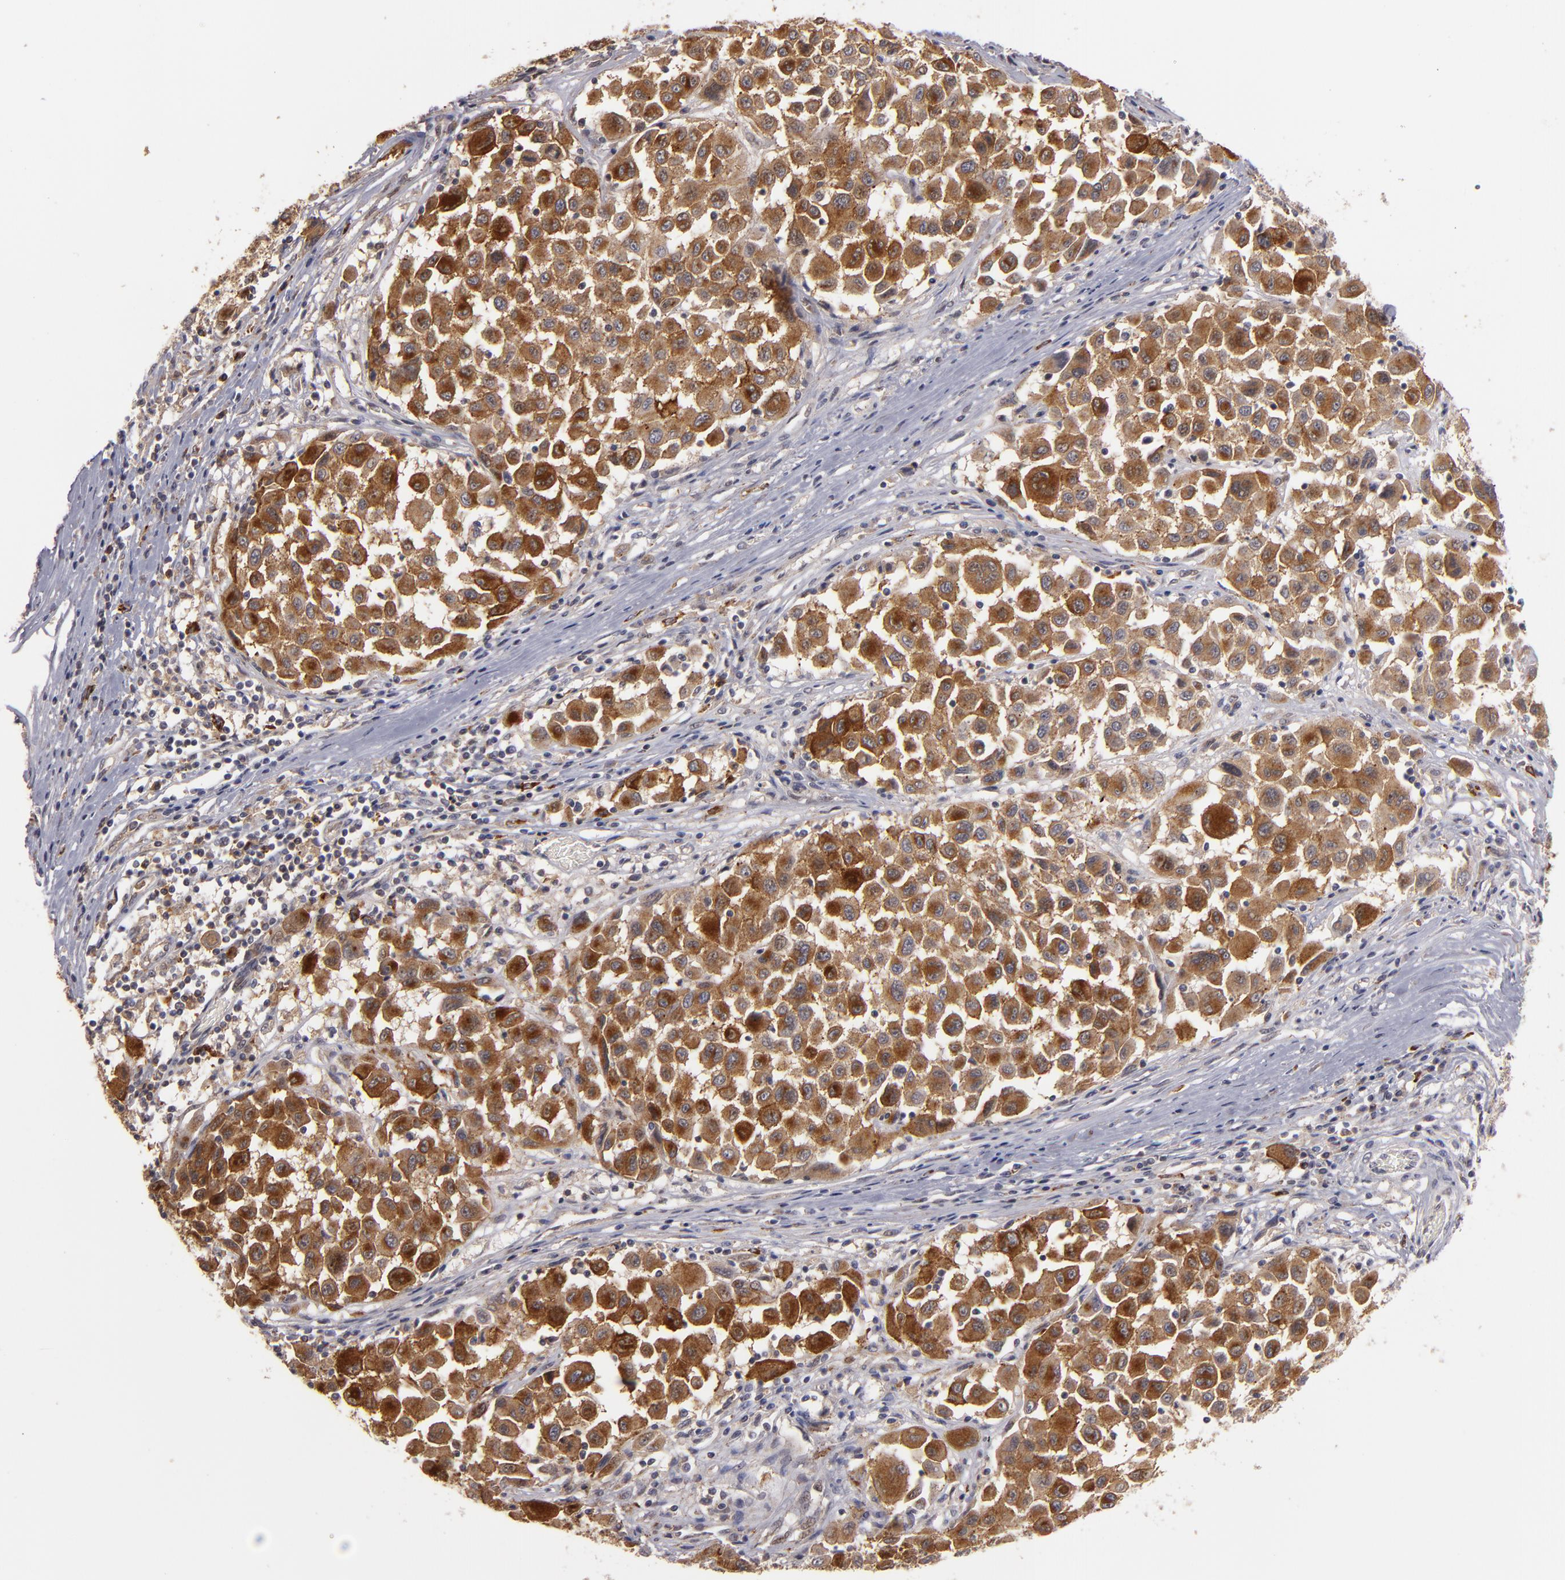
{"staining": {"intensity": "moderate", "quantity": ">75%", "location": "cytoplasmic/membranous"}, "tissue": "melanoma", "cell_type": "Tumor cells", "image_type": "cancer", "snomed": [{"axis": "morphology", "description": "Malignant melanoma, Metastatic site"}, {"axis": "topography", "description": "Lymph node"}], "caption": "Melanoma stained with a brown dye shows moderate cytoplasmic/membranous positive staining in about >75% of tumor cells.", "gene": "STX3", "patient": {"sex": "male", "age": 61}}